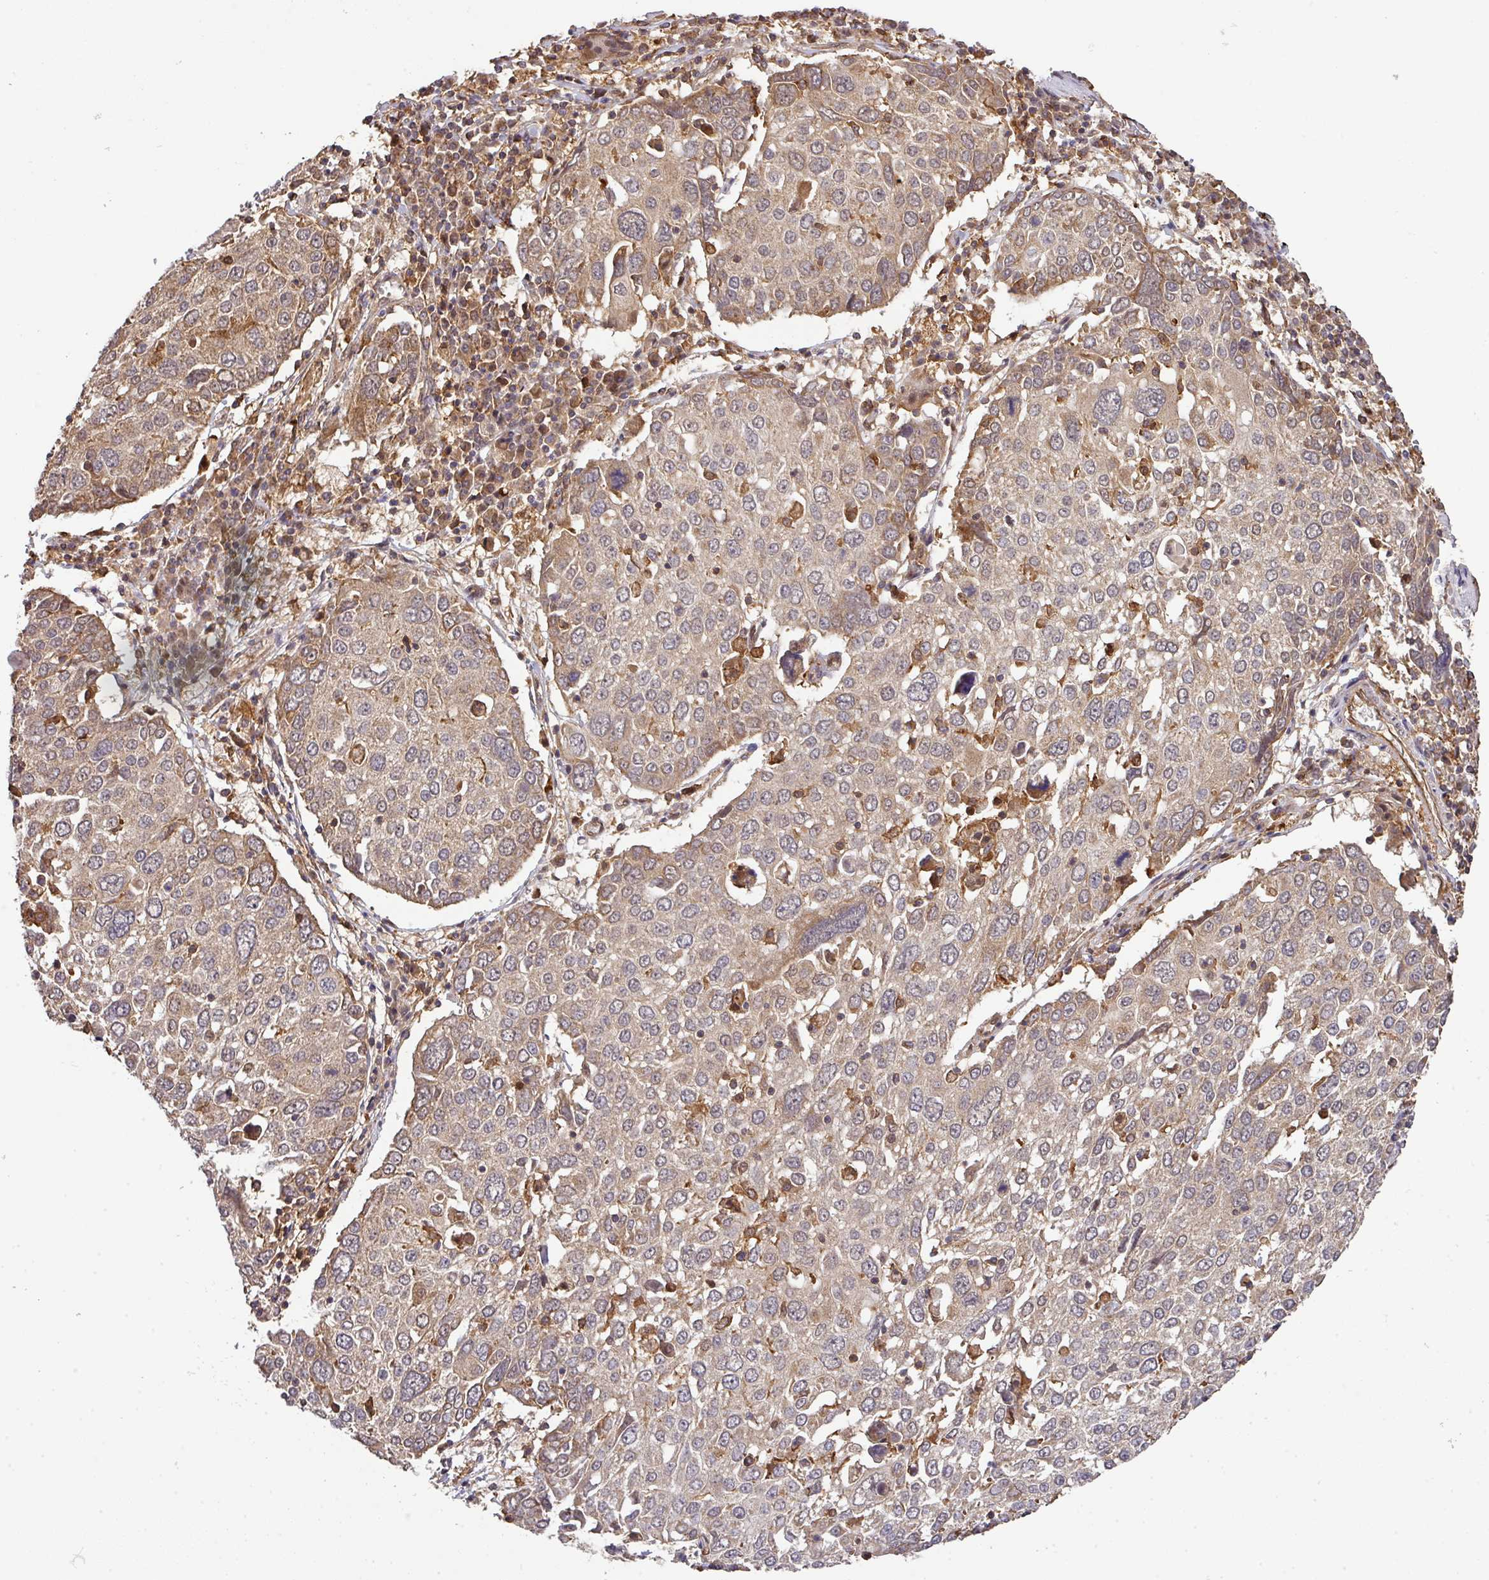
{"staining": {"intensity": "weak", "quantity": "<25%", "location": "cytoplasmic/membranous,nuclear"}, "tissue": "lung cancer", "cell_type": "Tumor cells", "image_type": "cancer", "snomed": [{"axis": "morphology", "description": "Squamous cell carcinoma, NOS"}, {"axis": "topography", "description": "Lung"}], "caption": "DAB (3,3'-diaminobenzidine) immunohistochemical staining of lung squamous cell carcinoma shows no significant expression in tumor cells.", "gene": "ARPIN", "patient": {"sex": "male", "age": 65}}